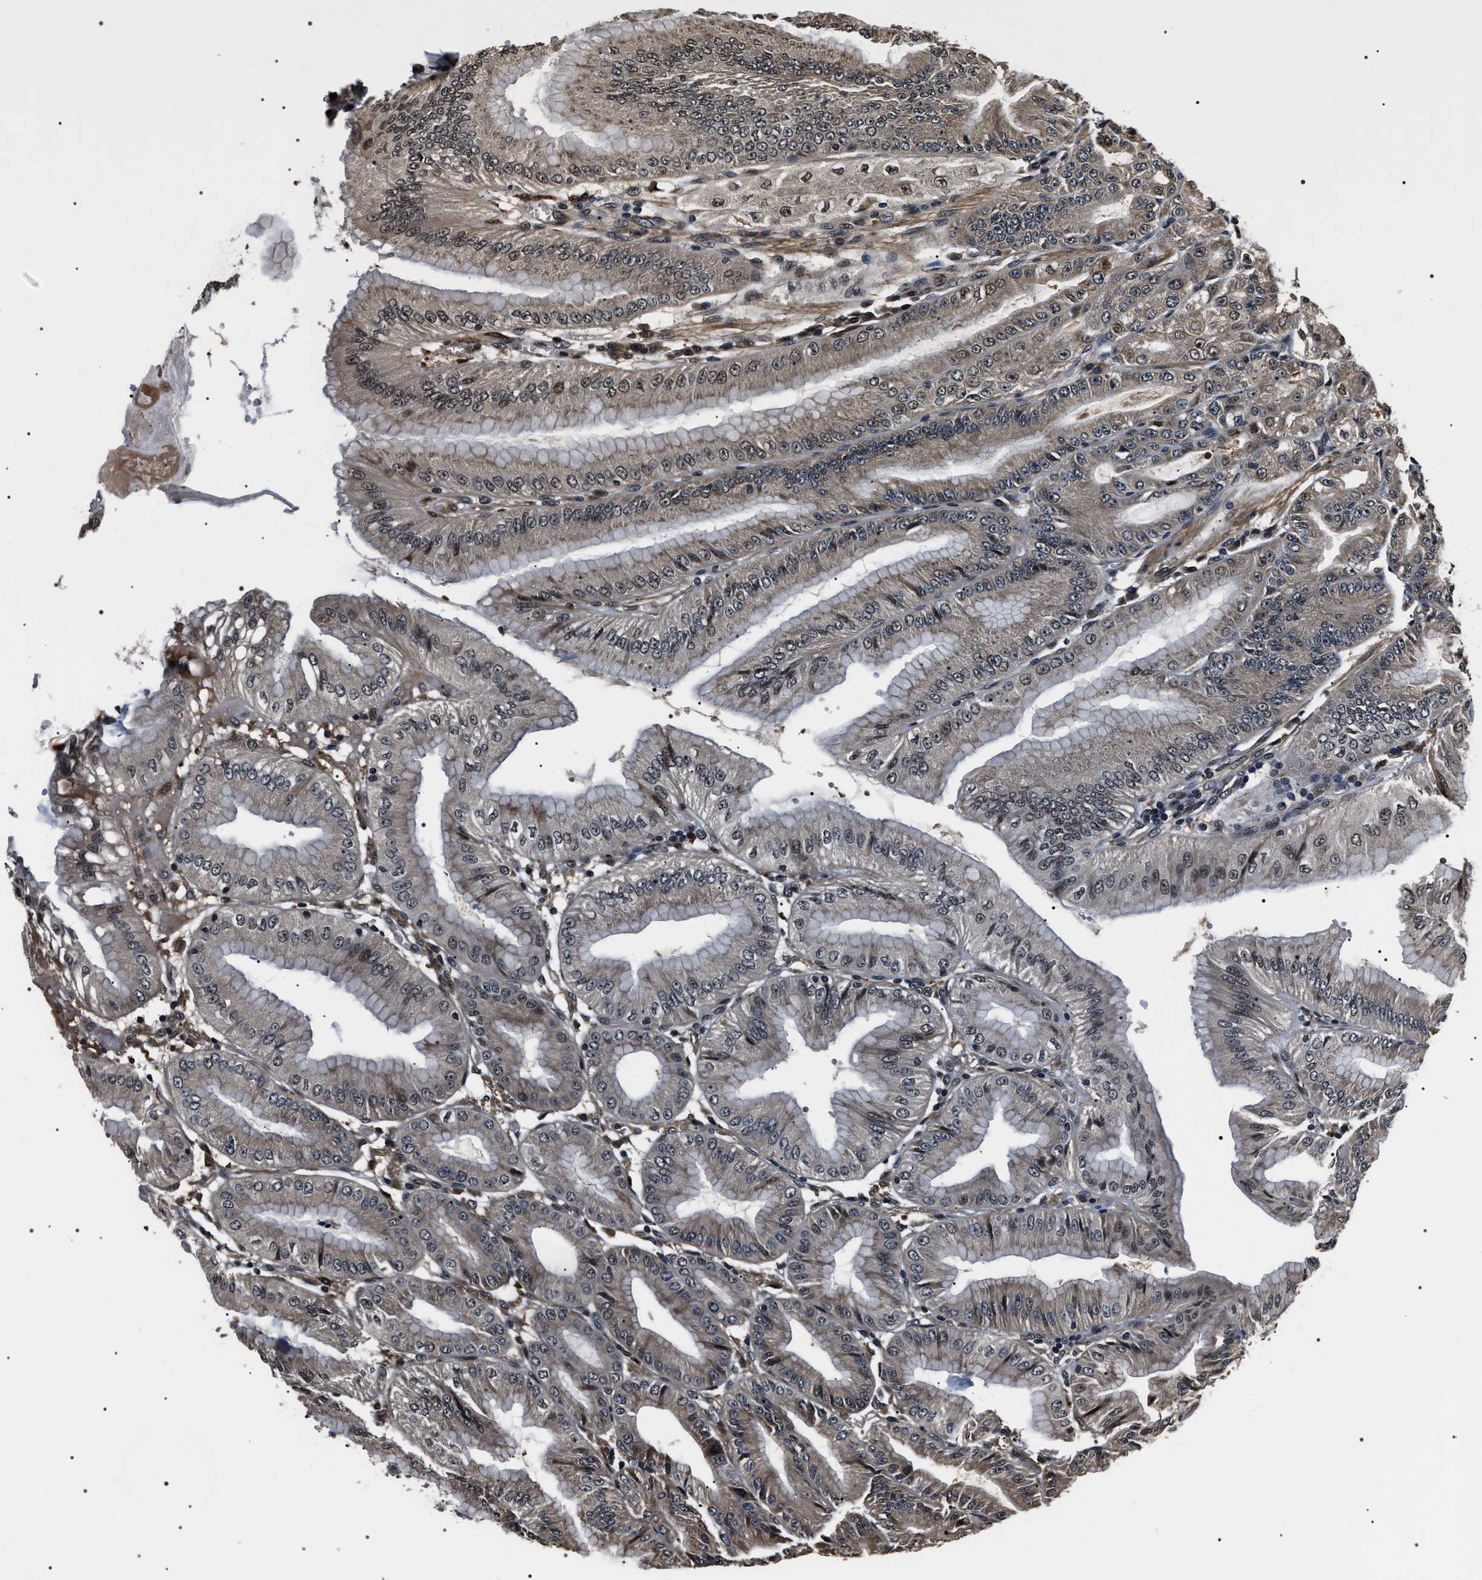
{"staining": {"intensity": "moderate", "quantity": "<25%", "location": "cytoplasmic/membranous,nuclear"}, "tissue": "stomach", "cell_type": "Glandular cells", "image_type": "normal", "snomed": [{"axis": "morphology", "description": "Normal tissue, NOS"}, {"axis": "topography", "description": "Stomach, lower"}], "caption": "Protein expression analysis of normal human stomach reveals moderate cytoplasmic/membranous,nuclear expression in about <25% of glandular cells. (brown staining indicates protein expression, while blue staining denotes nuclei).", "gene": "ARHGAP22", "patient": {"sex": "male", "age": 71}}